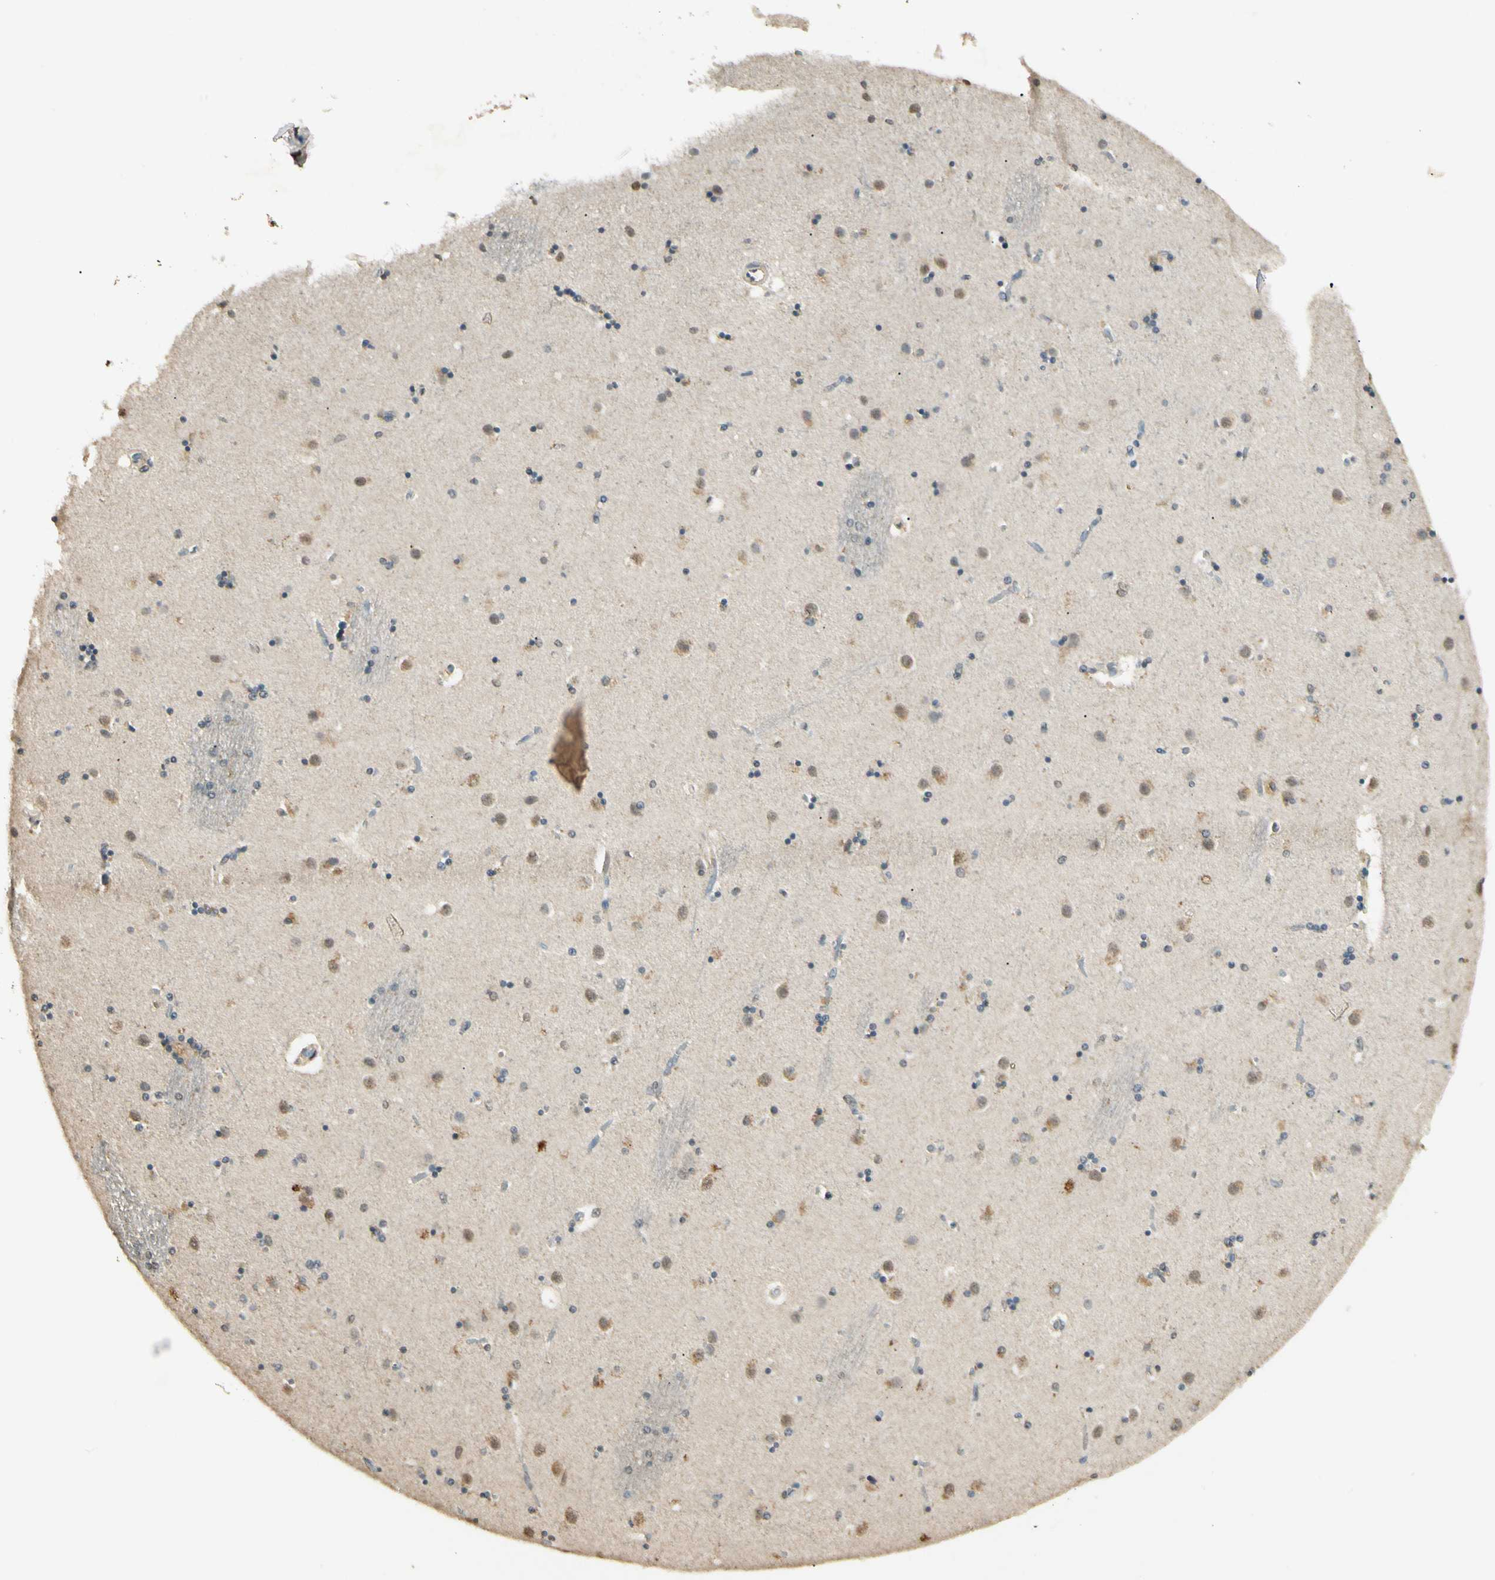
{"staining": {"intensity": "weak", "quantity": "25%-75%", "location": "nuclear"}, "tissue": "caudate", "cell_type": "Glial cells", "image_type": "normal", "snomed": [{"axis": "morphology", "description": "Normal tissue, NOS"}, {"axis": "topography", "description": "Lateral ventricle wall"}], "caption": "DAB immunohistochemical staining of normal caudate exhibits weak nuclear protein staining in approximately 25%-75% of glial cells. The protein is shown in brown color, while the nuclei are stained blue.", "gene": "SGCA", "patient": {"sex": "female", "age": 54}}